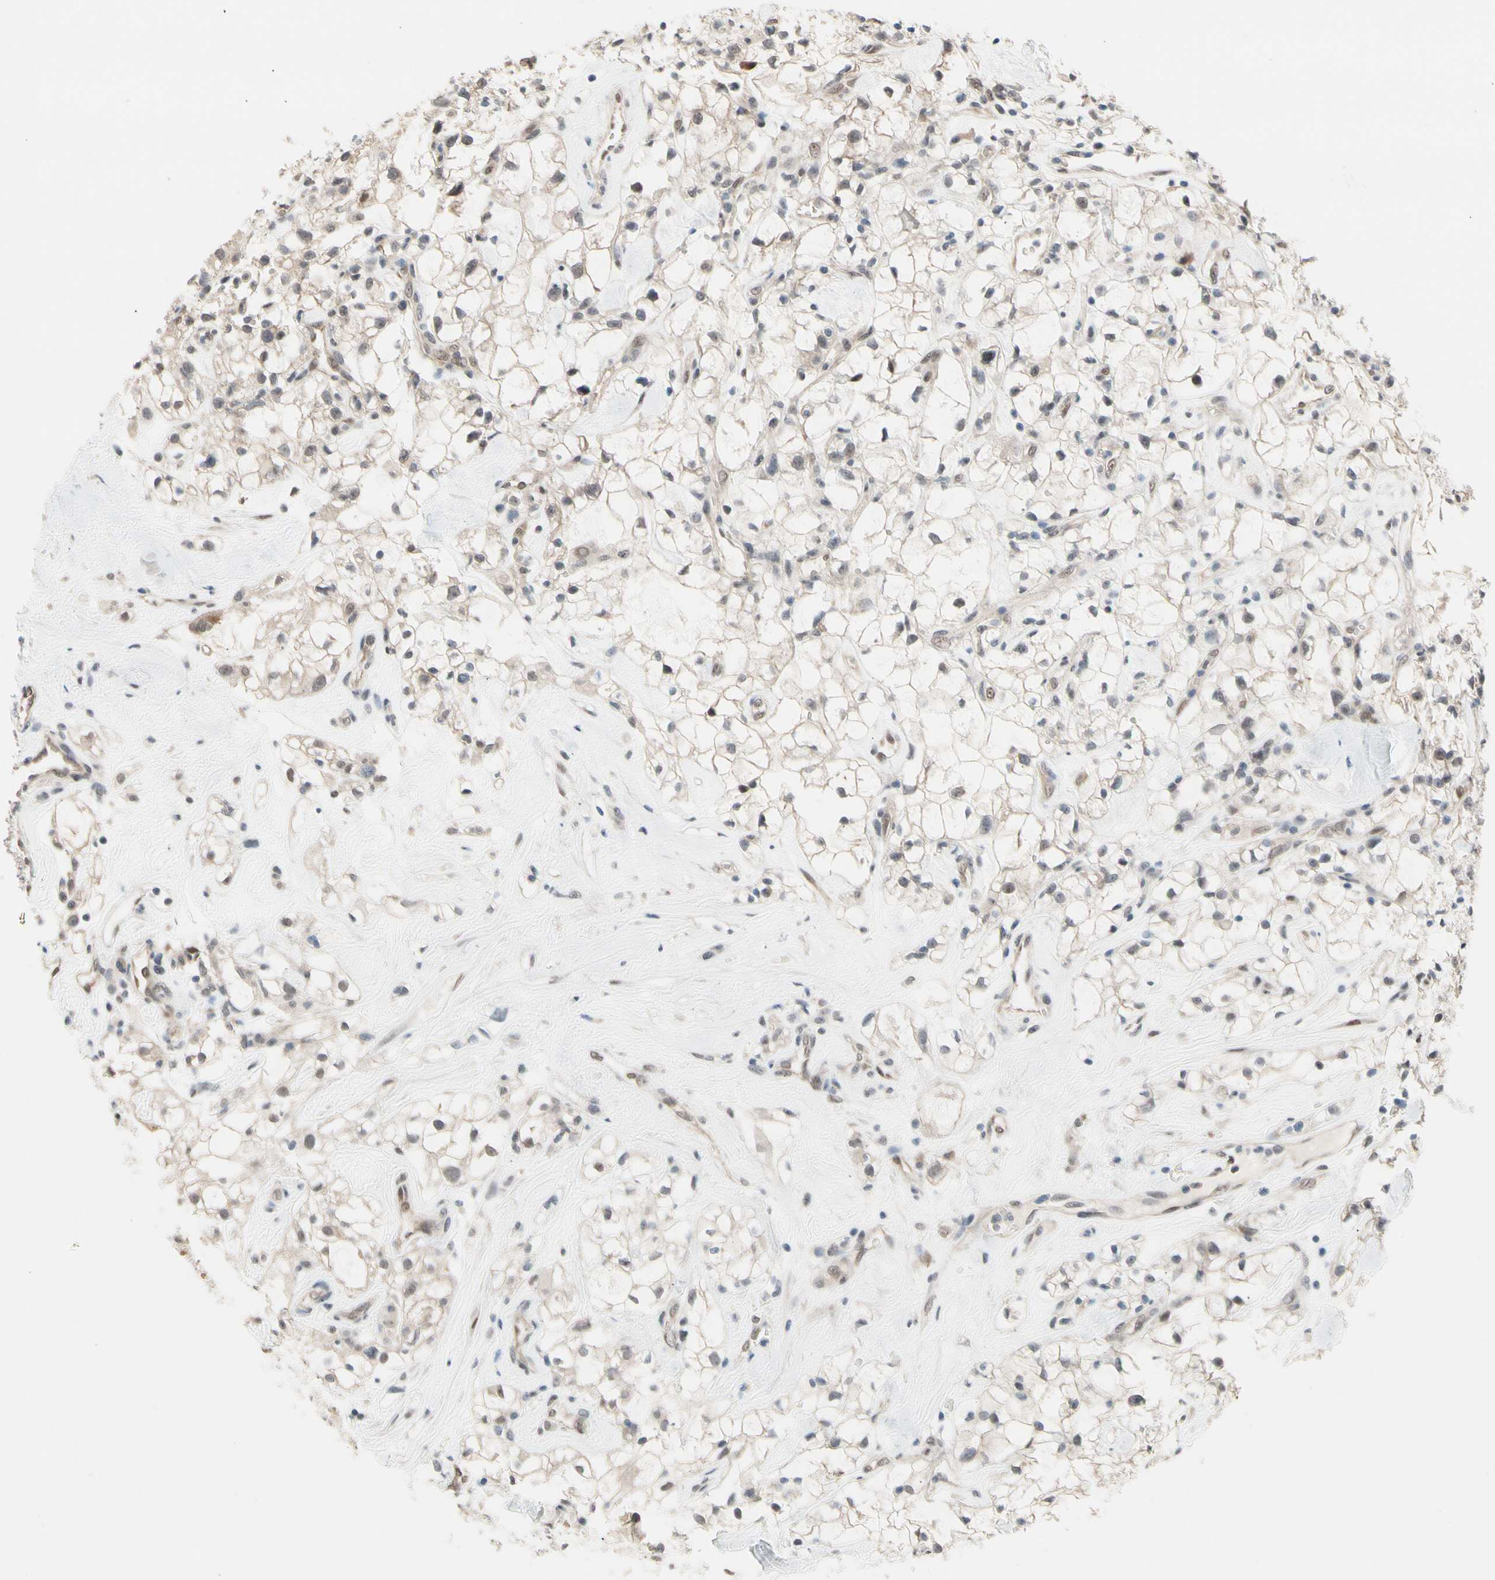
{"staining": {"intensity": "weak", "quantity": "25%-75%", "location": "cytoplasmic/membranous"}, "tissue": "renal cancer", "cell_type": "Tumor cells", "image_type": "cancer", "snomed": [{"axis": "morphology", "description": "Adenocarcinoma, NOS"}, {"axis": "topography", "description": "Kidney"}], "caption": "An immunohistochemistry micrograph of neoplastic tissue is shown. Protein staining in brown highlights weak cytoplasmic/membranous positivity in renal cancer within tumor cells. Ihc stains the protein in brown and the nuclei are stained blue.", "gene": "NGEF", "patient": {"sex": "female", "age": 60}}